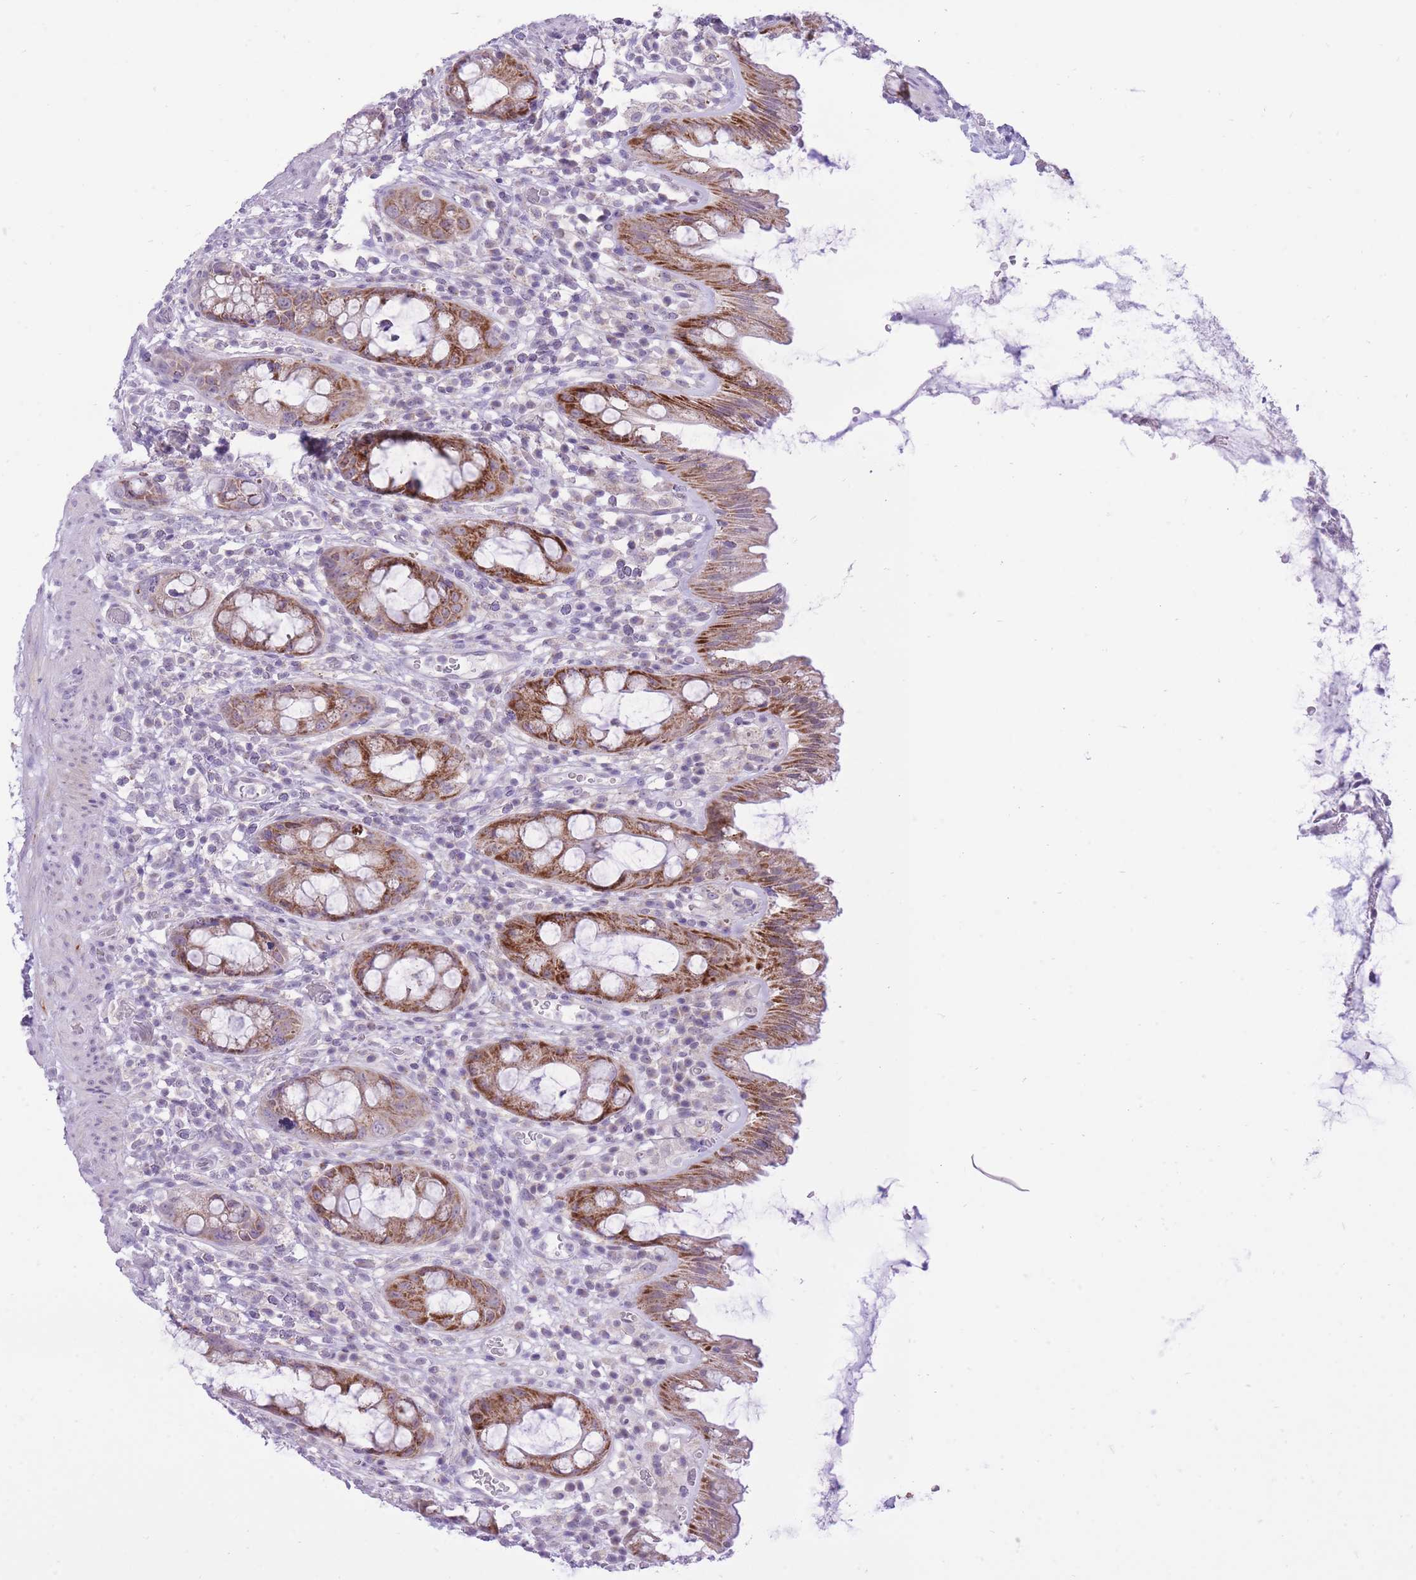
{"staining": {"intensity": "moderate", "quantity": ">75%", "location": "cytoplasmic/membranous"}, "tissue": "rectum", "cell_type": "Glandular cells", "image_type": "normal", "snomed": [{"axis": "morphology", "description": "Normal tissue, NOS"}, {"axis": "topography", "description": "Rectum"}], "caption": "Immunohistochemistry (IHC) staining of benign rectum, which reveals medium levels of moderate cytoplasmic/membranous expression in approximately >75% of glandular cells indicating moderate cytoplasmic/membranous protein expression. The staining was performed using DAB (3,3'-diaminobenzidine) (brown) for protein detection and nuclei were counterstained in hematoxylin (blue).", "gene": "DENND2D", "patient": {"sex": "female", "age": 57}}